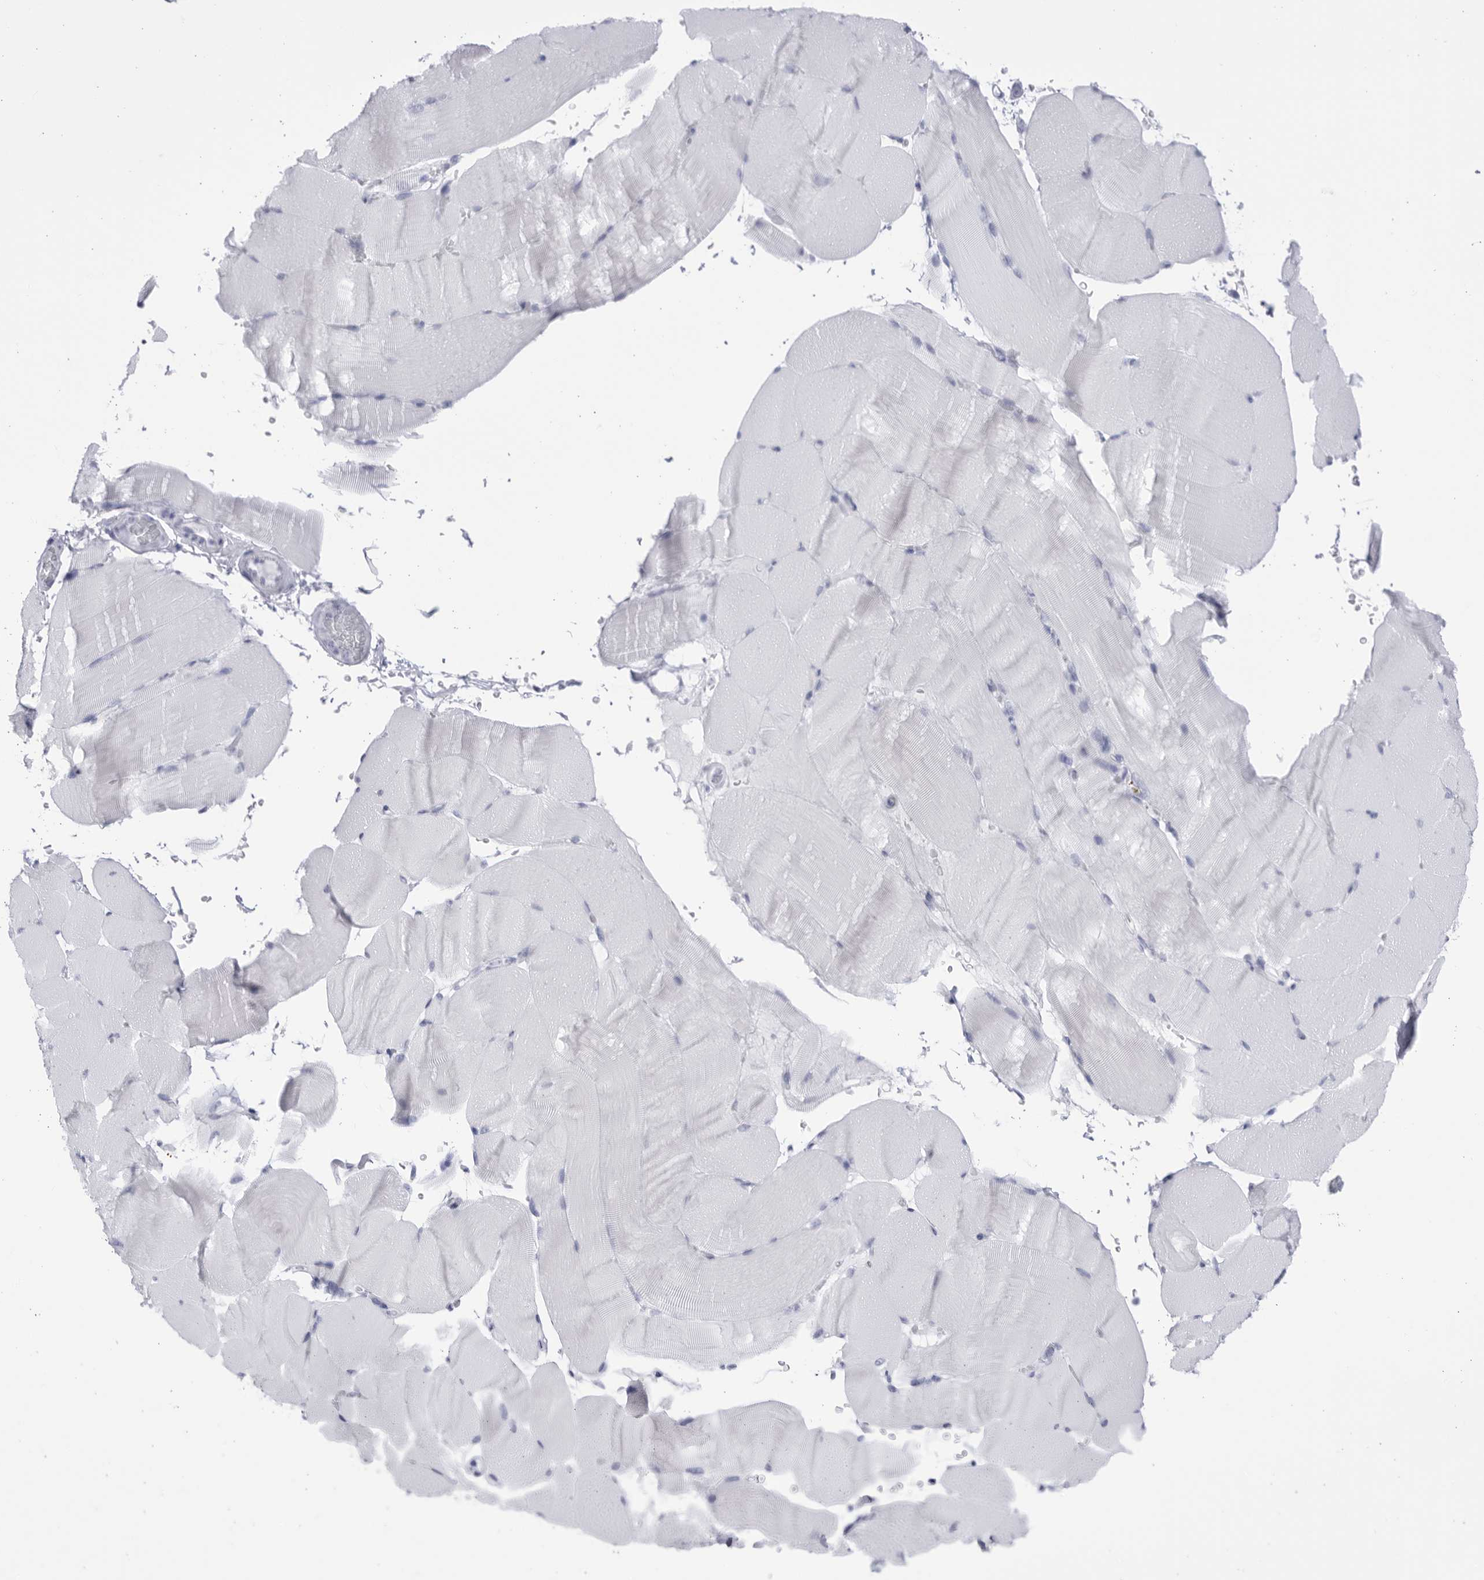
{"staining": {"intensity": "negative", "quantity": "none", "location": "none"}, "tissue": "skeletal muscle", "cell_type": "Myocytes", "image_type": "normal", "snomed": [{"axis": "morphology", "description": "Normal tissue, NOS"}, {"axis": "topography", "description": "Skeletal muscle"}, {"axis": "topography", "description": "Parathyroid gland"}], "caption": "Myocytes show no significant positivity in normal skeletal muscle. Brightfield microscopy of IHC stained with DAB (brown) and hematoxylin (blue), captured at high magnification.", "gene": "CCDC181", "patient": {"sex": "female", "age": 37}}